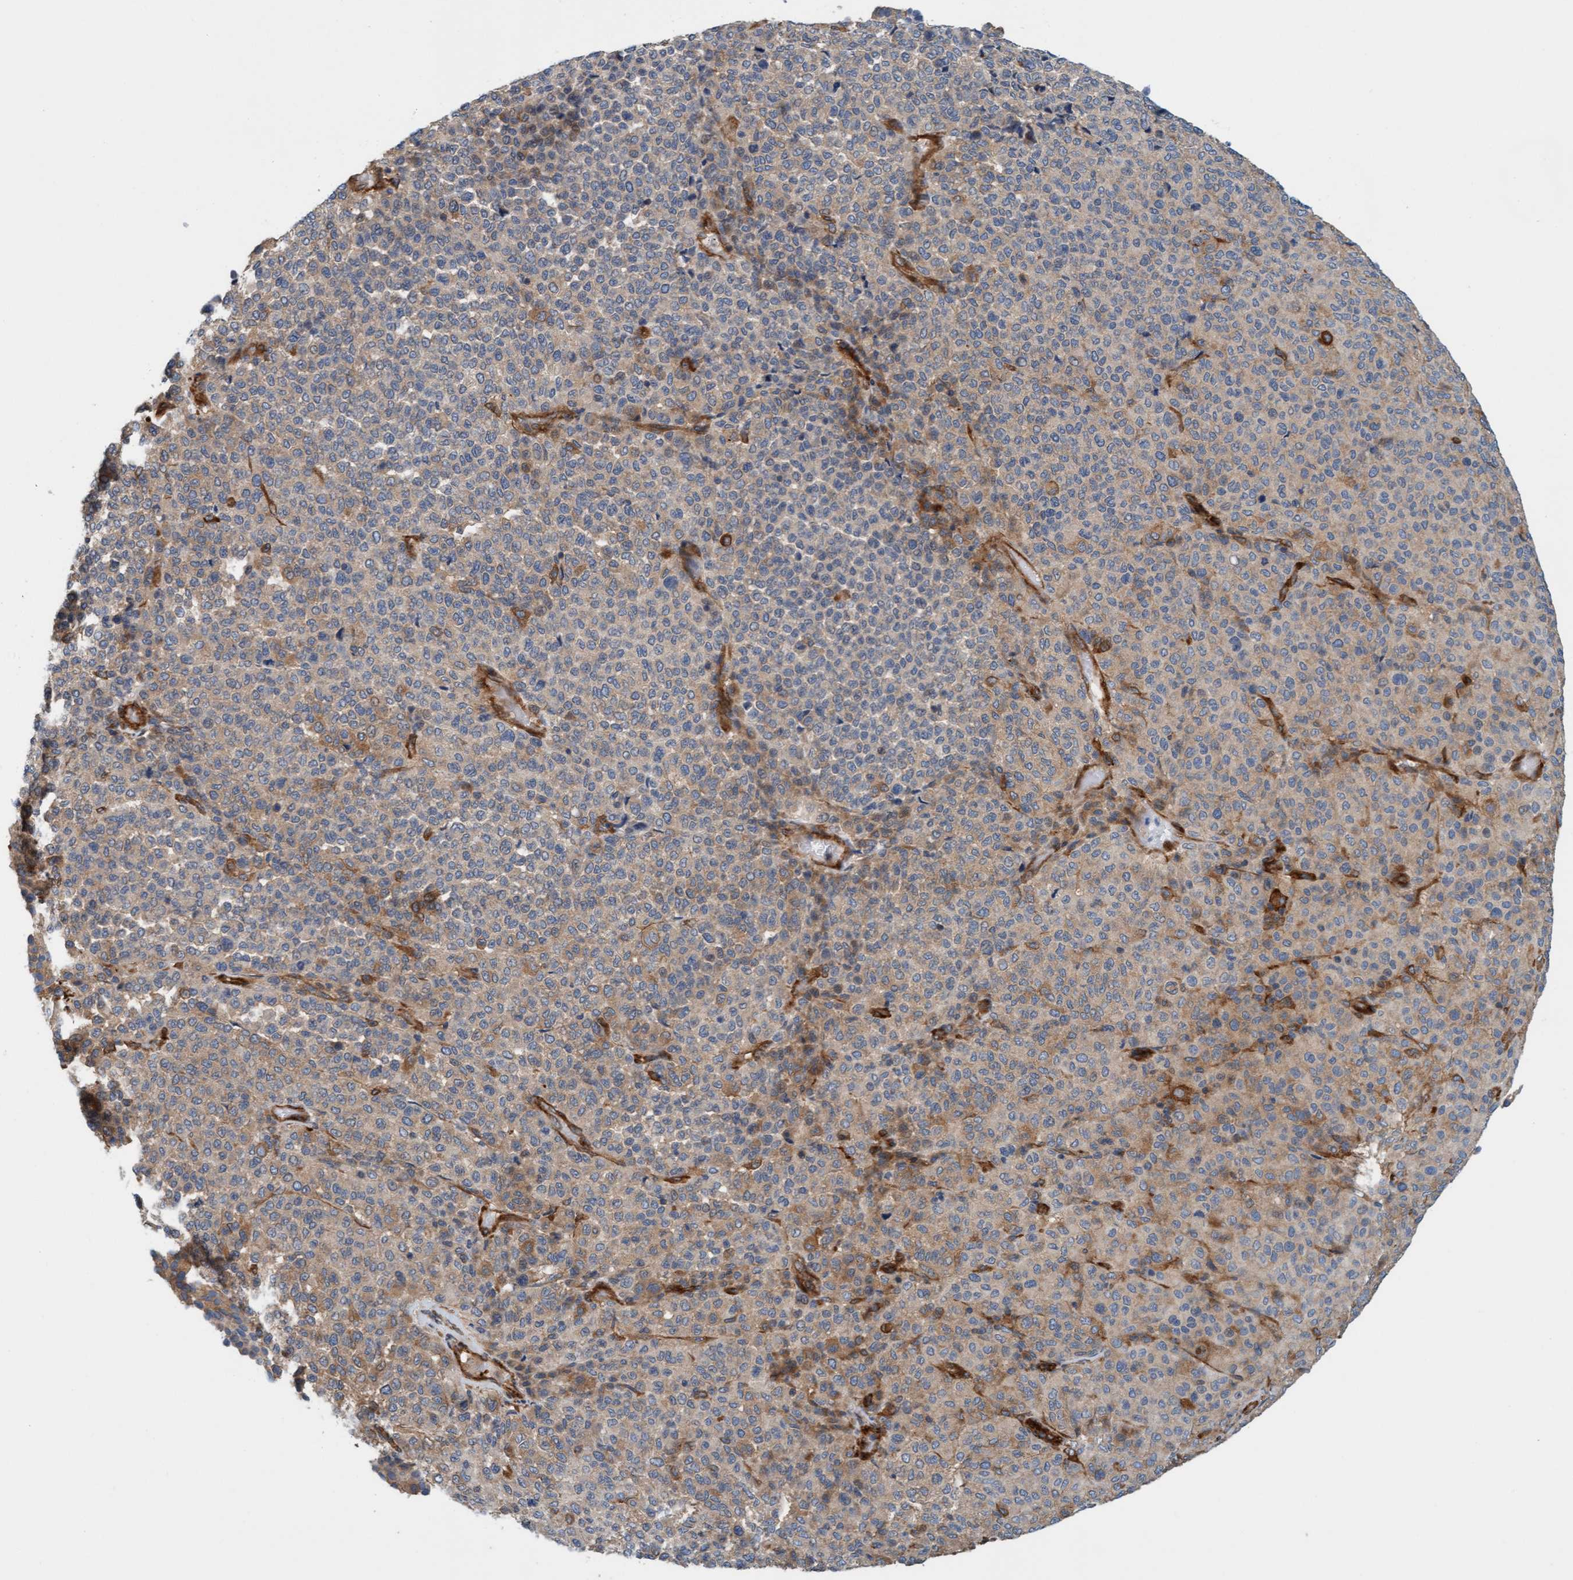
{"staining": {"intensity": "weak", "quantity": "<25%", "location": "cytoplasmic/membranous"}, "tissue": "melanoma", "cell_type": "Tumor cells", "image_type": "cancer", "snomed": [{"axis": "morphology", "description": "Malignant melanoma, Metastatic site"}, {"axis": "topography", "description": "Pancreas"}], "caption": "Immunohistochemical staining of human malignant melanoma (metastatic site) shows no significant positivity in tumor cells.", "gene": "FMNL3", "patient": {"sex": "female", "age": 30}}